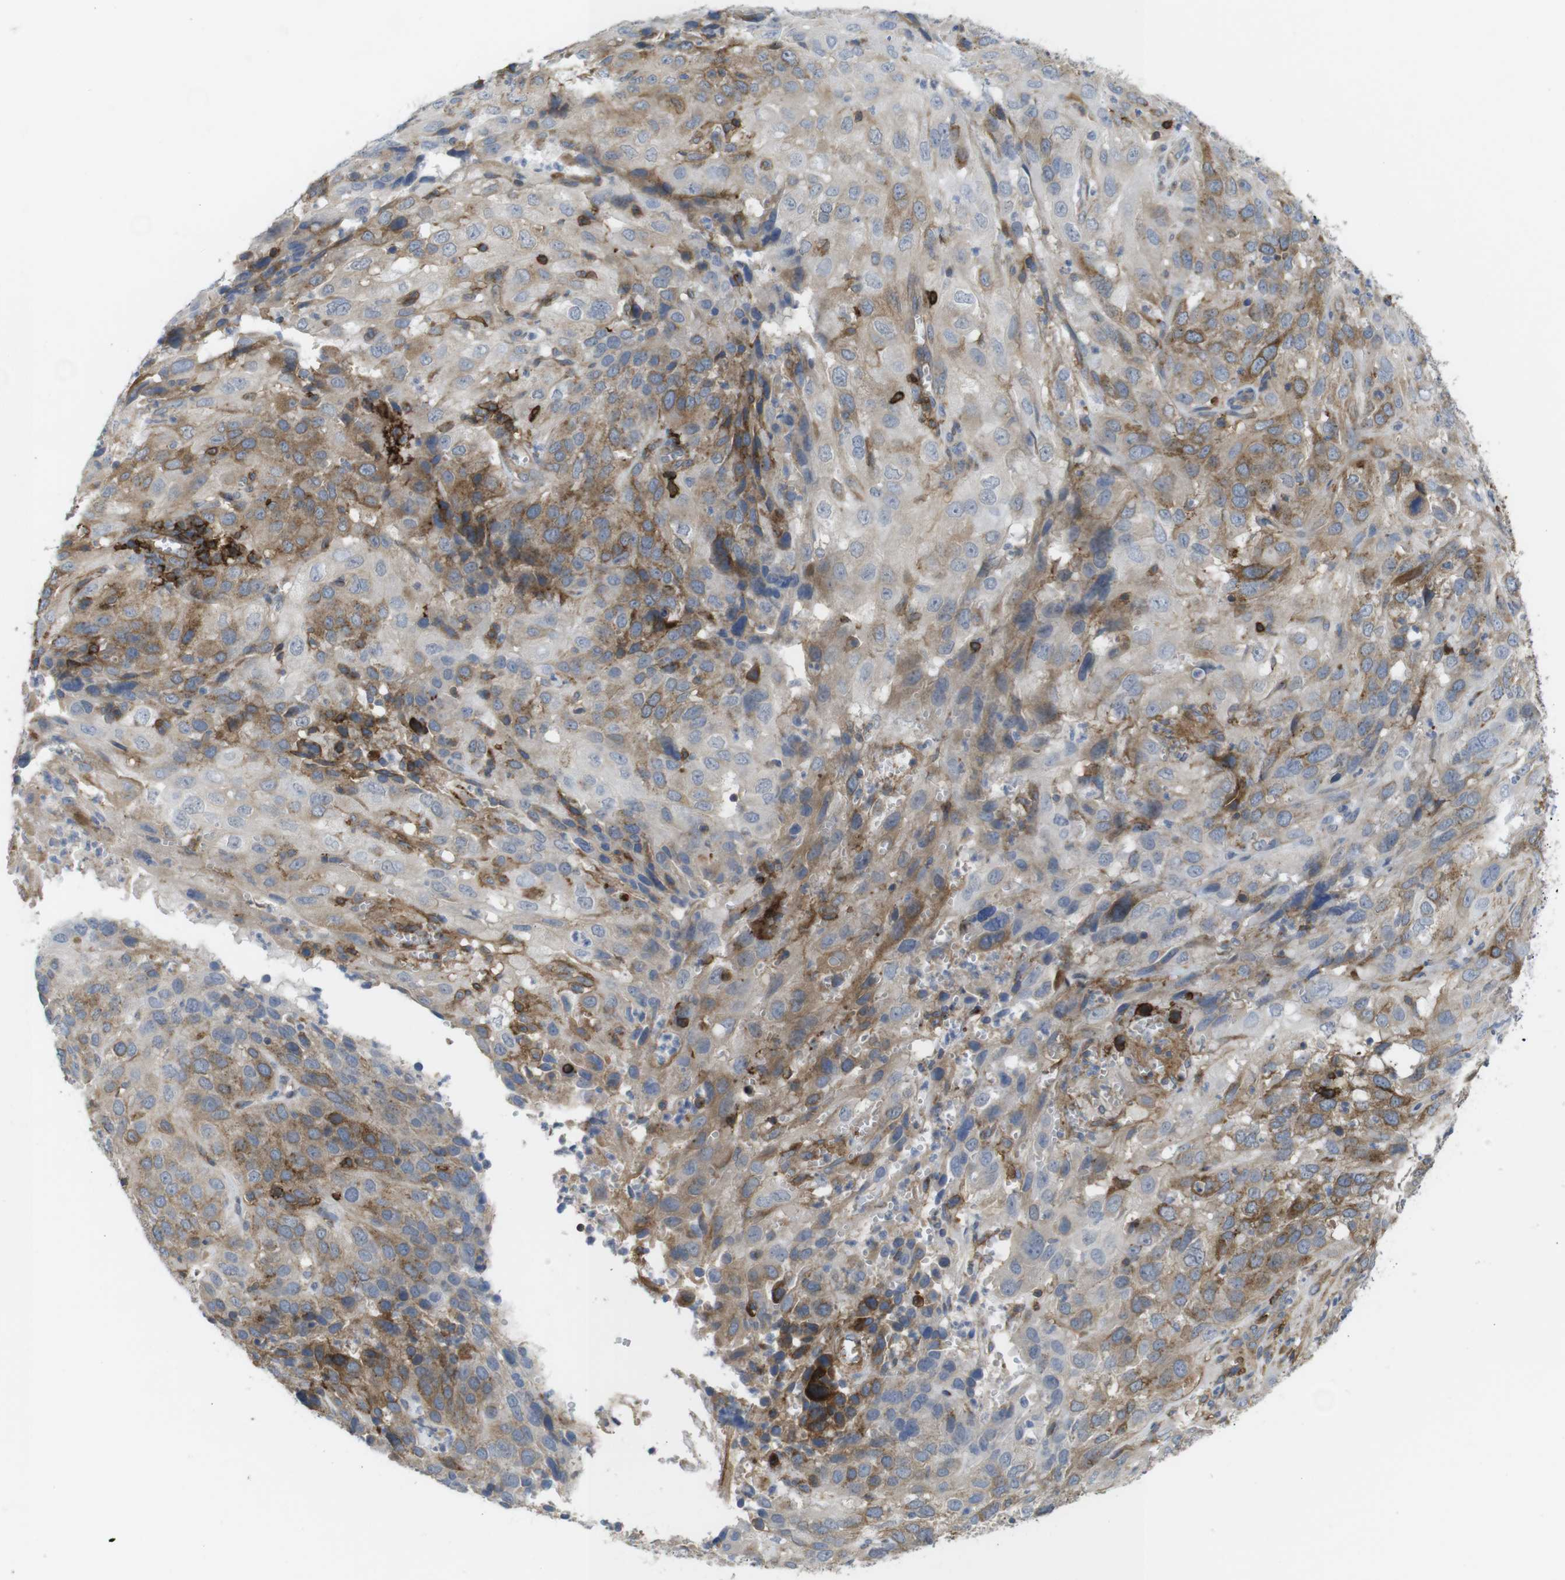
{"staining": {"intensity": "moderate", "quantity": "25%-75%", "location": "cytoplasmic/membranous"}, "tissue": "cervical cancer", "cell_type": "Tumor cells", "image_type": "cancer", "snomed": [{"axis": "morphology", "description": "Squamous cell carcinoma, NOS"}, {"axis": "topography", "description": "Cervix"}], "caption": "Squamous cell carcinoma (cervical) tissue demonstrates moderate cytoplasmic/membranous staining in about 25%-75% of tumor cells", "gene": "CCR6", "patient": {"sex": "female", "age": 32}}